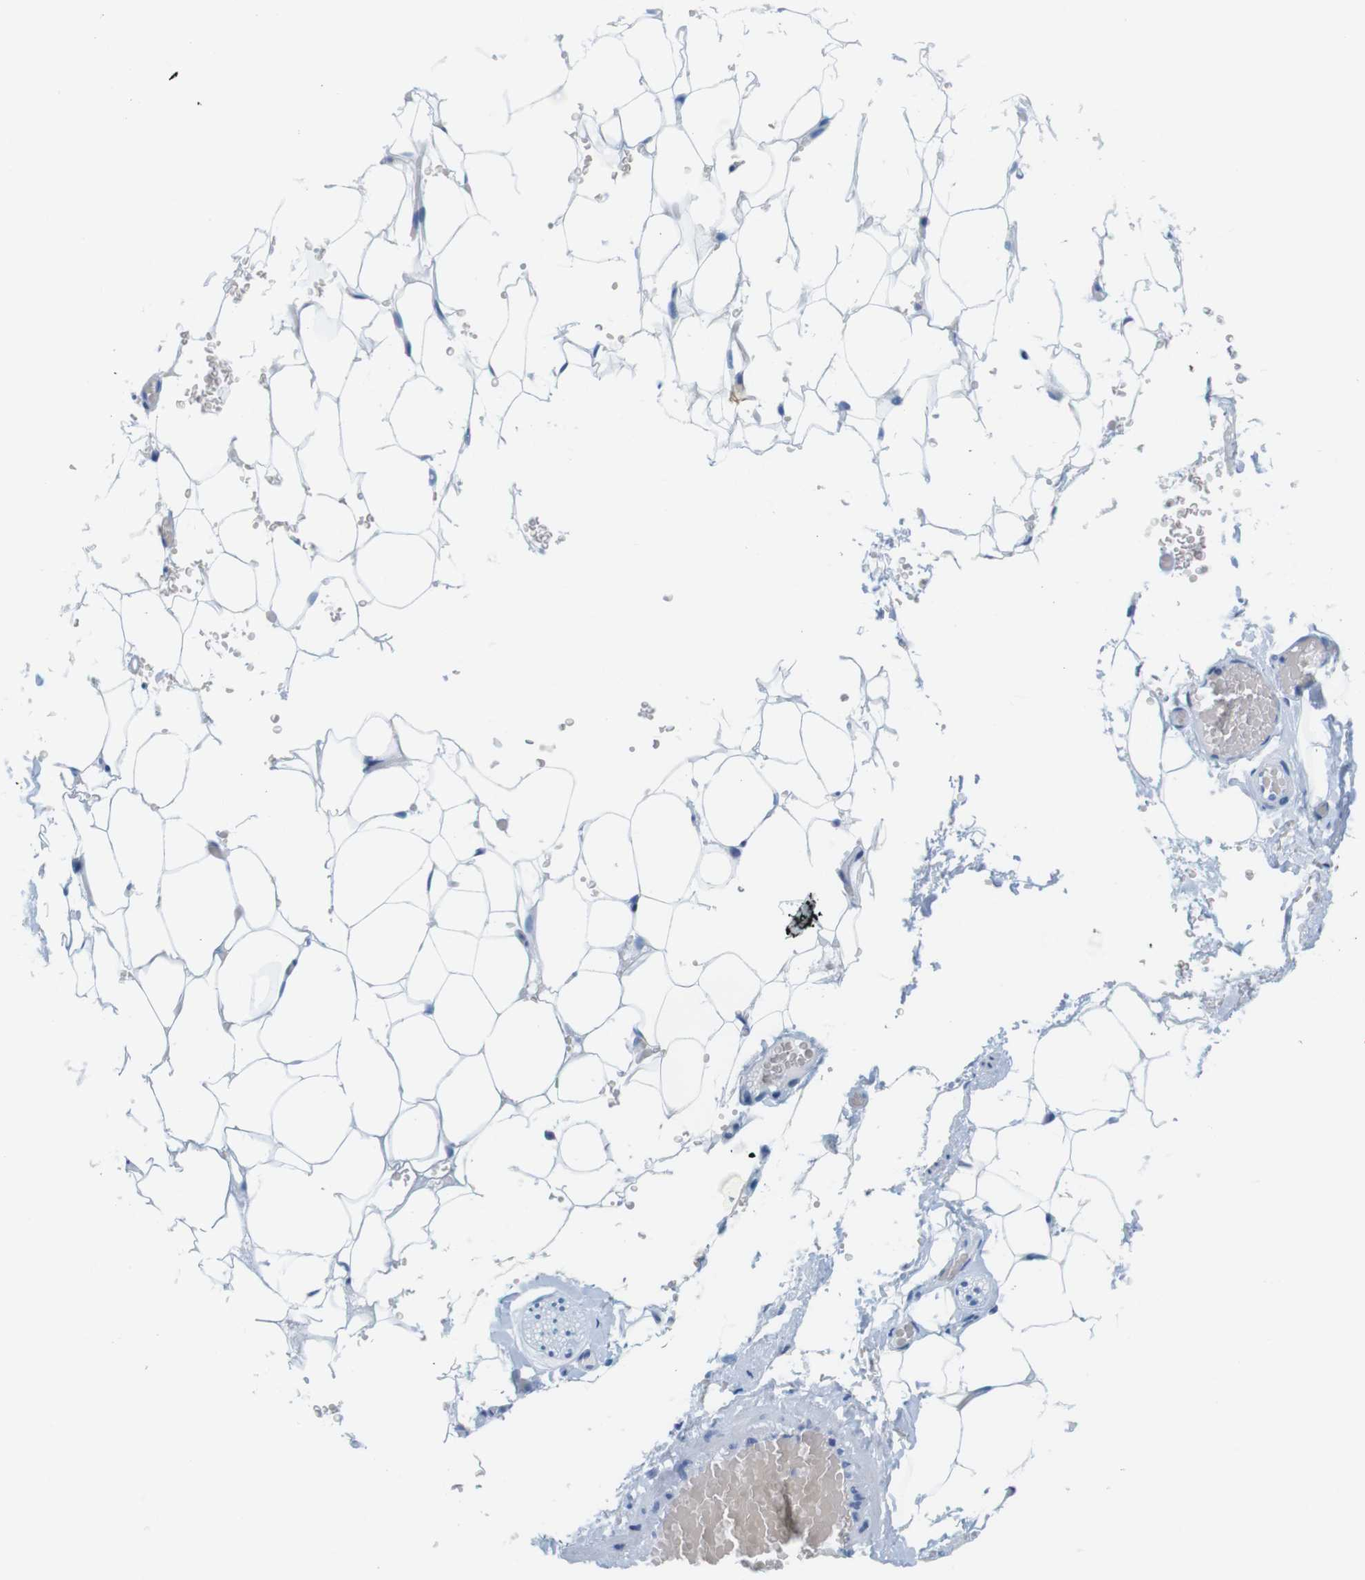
{"staining": {"intensity": "negative", "quantity": "none", "location": "none"}, "tissue": "adipose tissue", "cell_type": "Adipocytes", "image_type": "normal", "snomed": [{"axis": "morphology", "description": "Normal tissue, NOS"}, {"axis": "topography", "description": "Peripheral nerve tissue"}], "caption": "Immunohistochemical staining of unremarkable human adipose tissue shows no significant positivity in adipocytes.", "gene": "CYP2C9", "patient": {"sex": "male", "age": 70}}